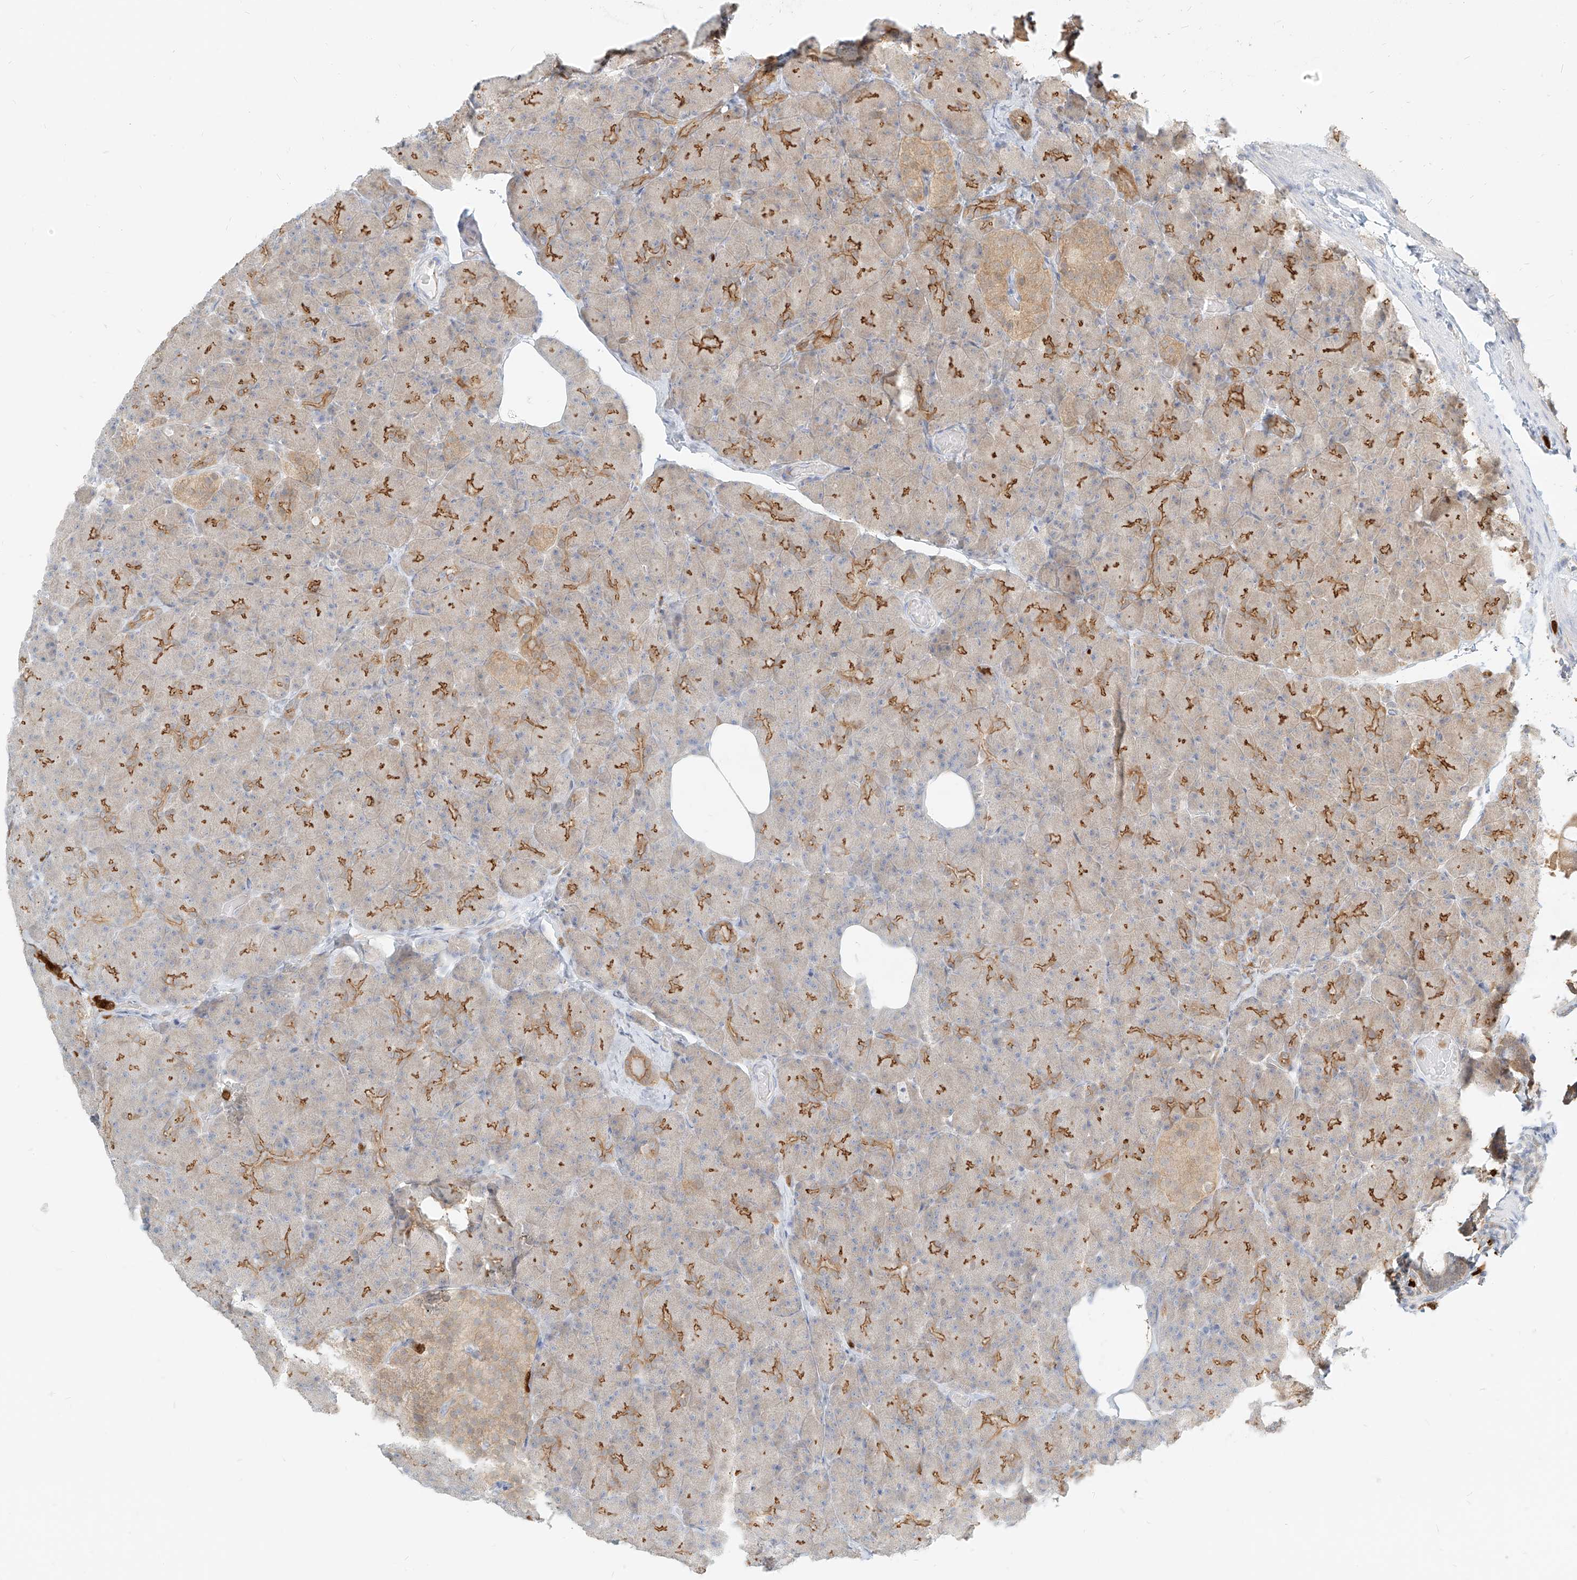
{"staining": {"intensity": "moderate", "quantity": "25%-75%", "location": "cytoplasmic/membranous"}, "tissue": "pancreas", "cell_type": "Exocrine glandular cells", "image_type": "normal", "snomed": [{"axis": "morphology", "description": "Normal tissue, NOS"}, {"axis": "topography", "description": "Pancreas"}], "caption": "The micrograph reveals staining of unremarkable pancreas, revealing moderate cytoplasmic/membranous protein positivity (brown color) within exocrine glandular cells.", "gene": "PGD", "patient": {"sex": "female", "age": 43}}